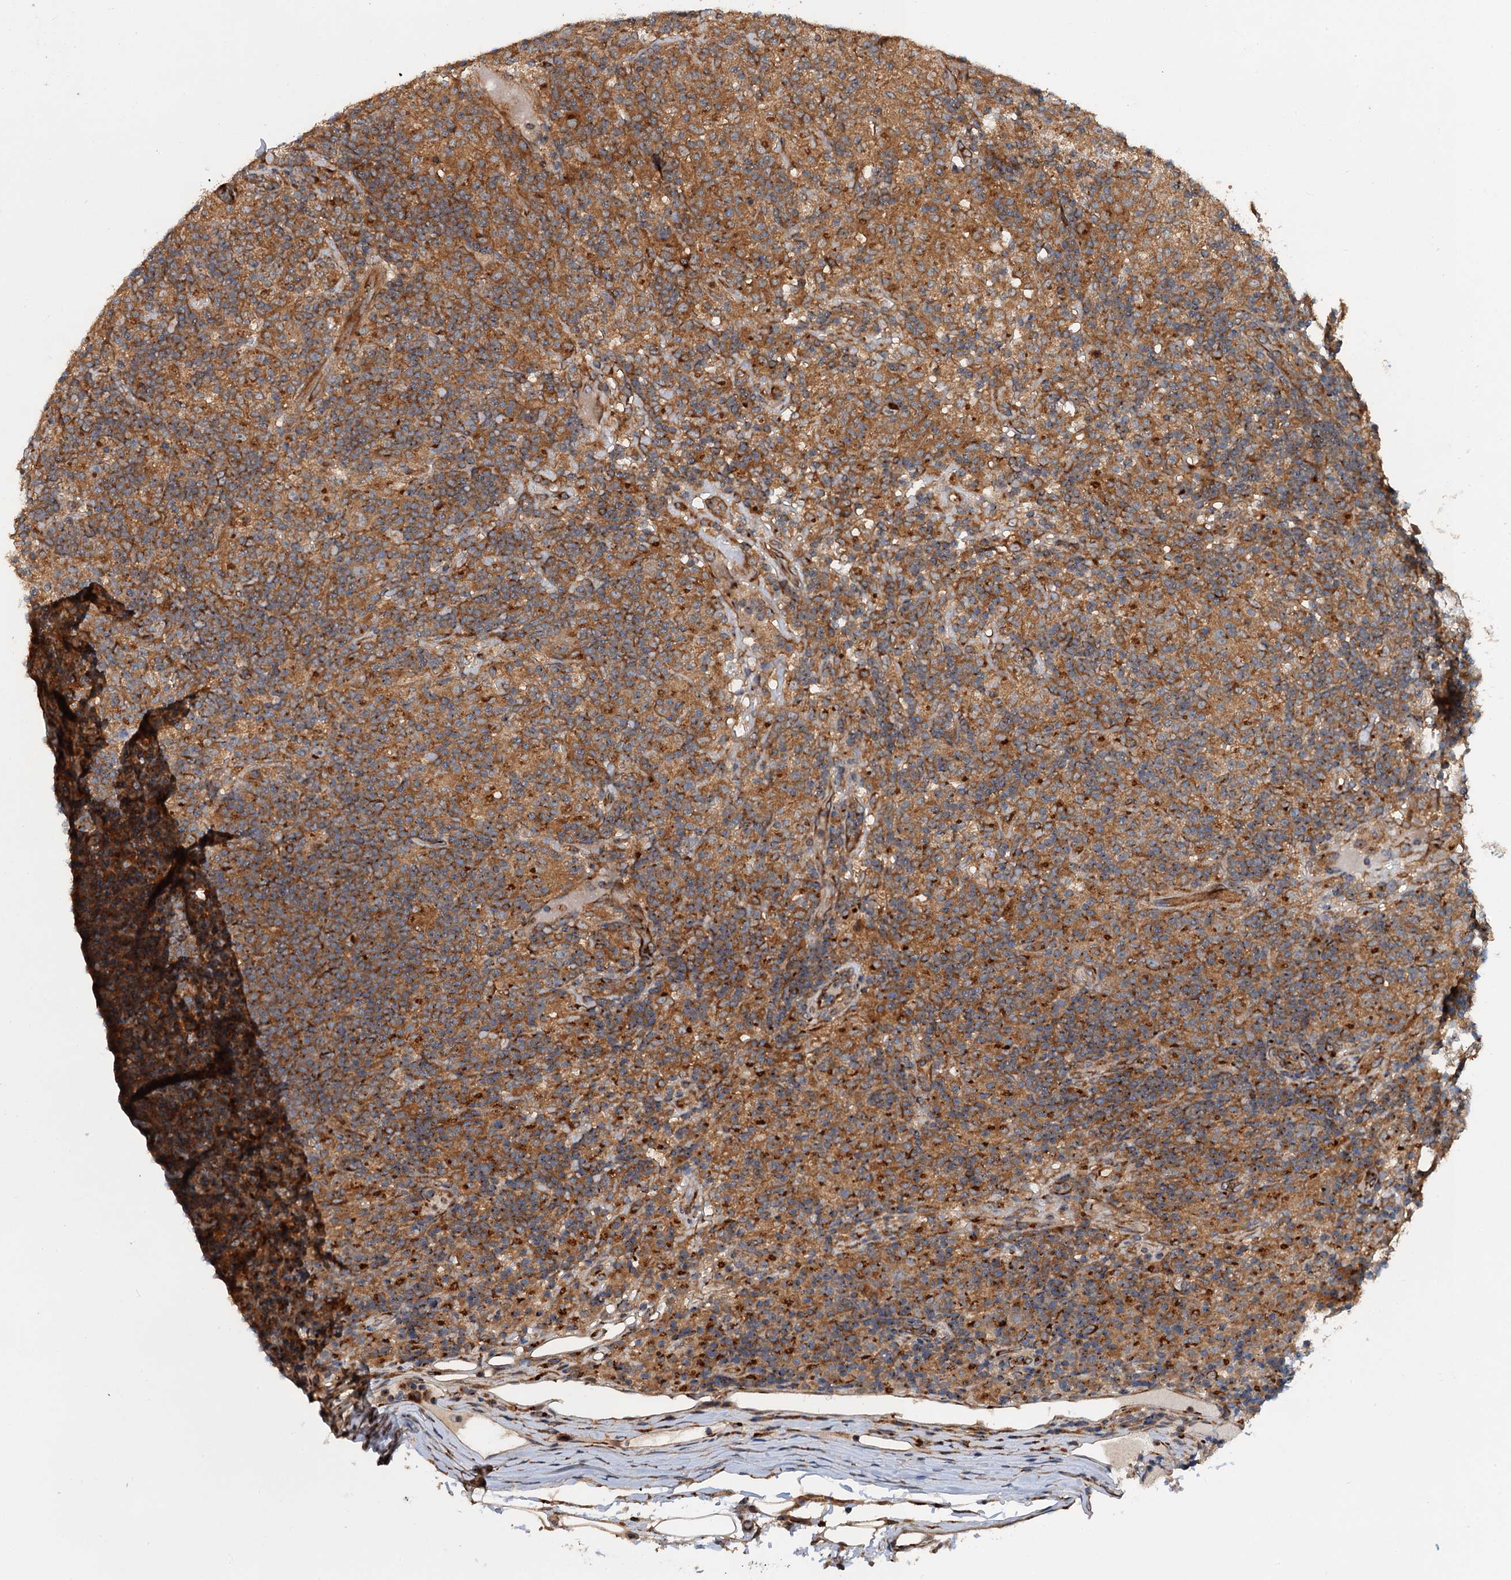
{"staining": {"intensity": "moderate", "quantity": ">75%", "location": "cytoplasmic/membranous"}, "tissue": "lymphoma", "cell_type": "Tumor cells", "image_type": "cancer", "snomed": [{"axis": "morphology", "description": "Hodgkin's disease, NOS"}, {"axis": "topography", "description": "Lymph node"}], "caption": "Immunohistochemical staining of Hodgkin's disease displays medium levels of moderate cytoplasmic/membranous protein positivity in approximately >75% of tumor cells.", "gene": "COG3", "patient": {"sex": "male", "age": 70}}